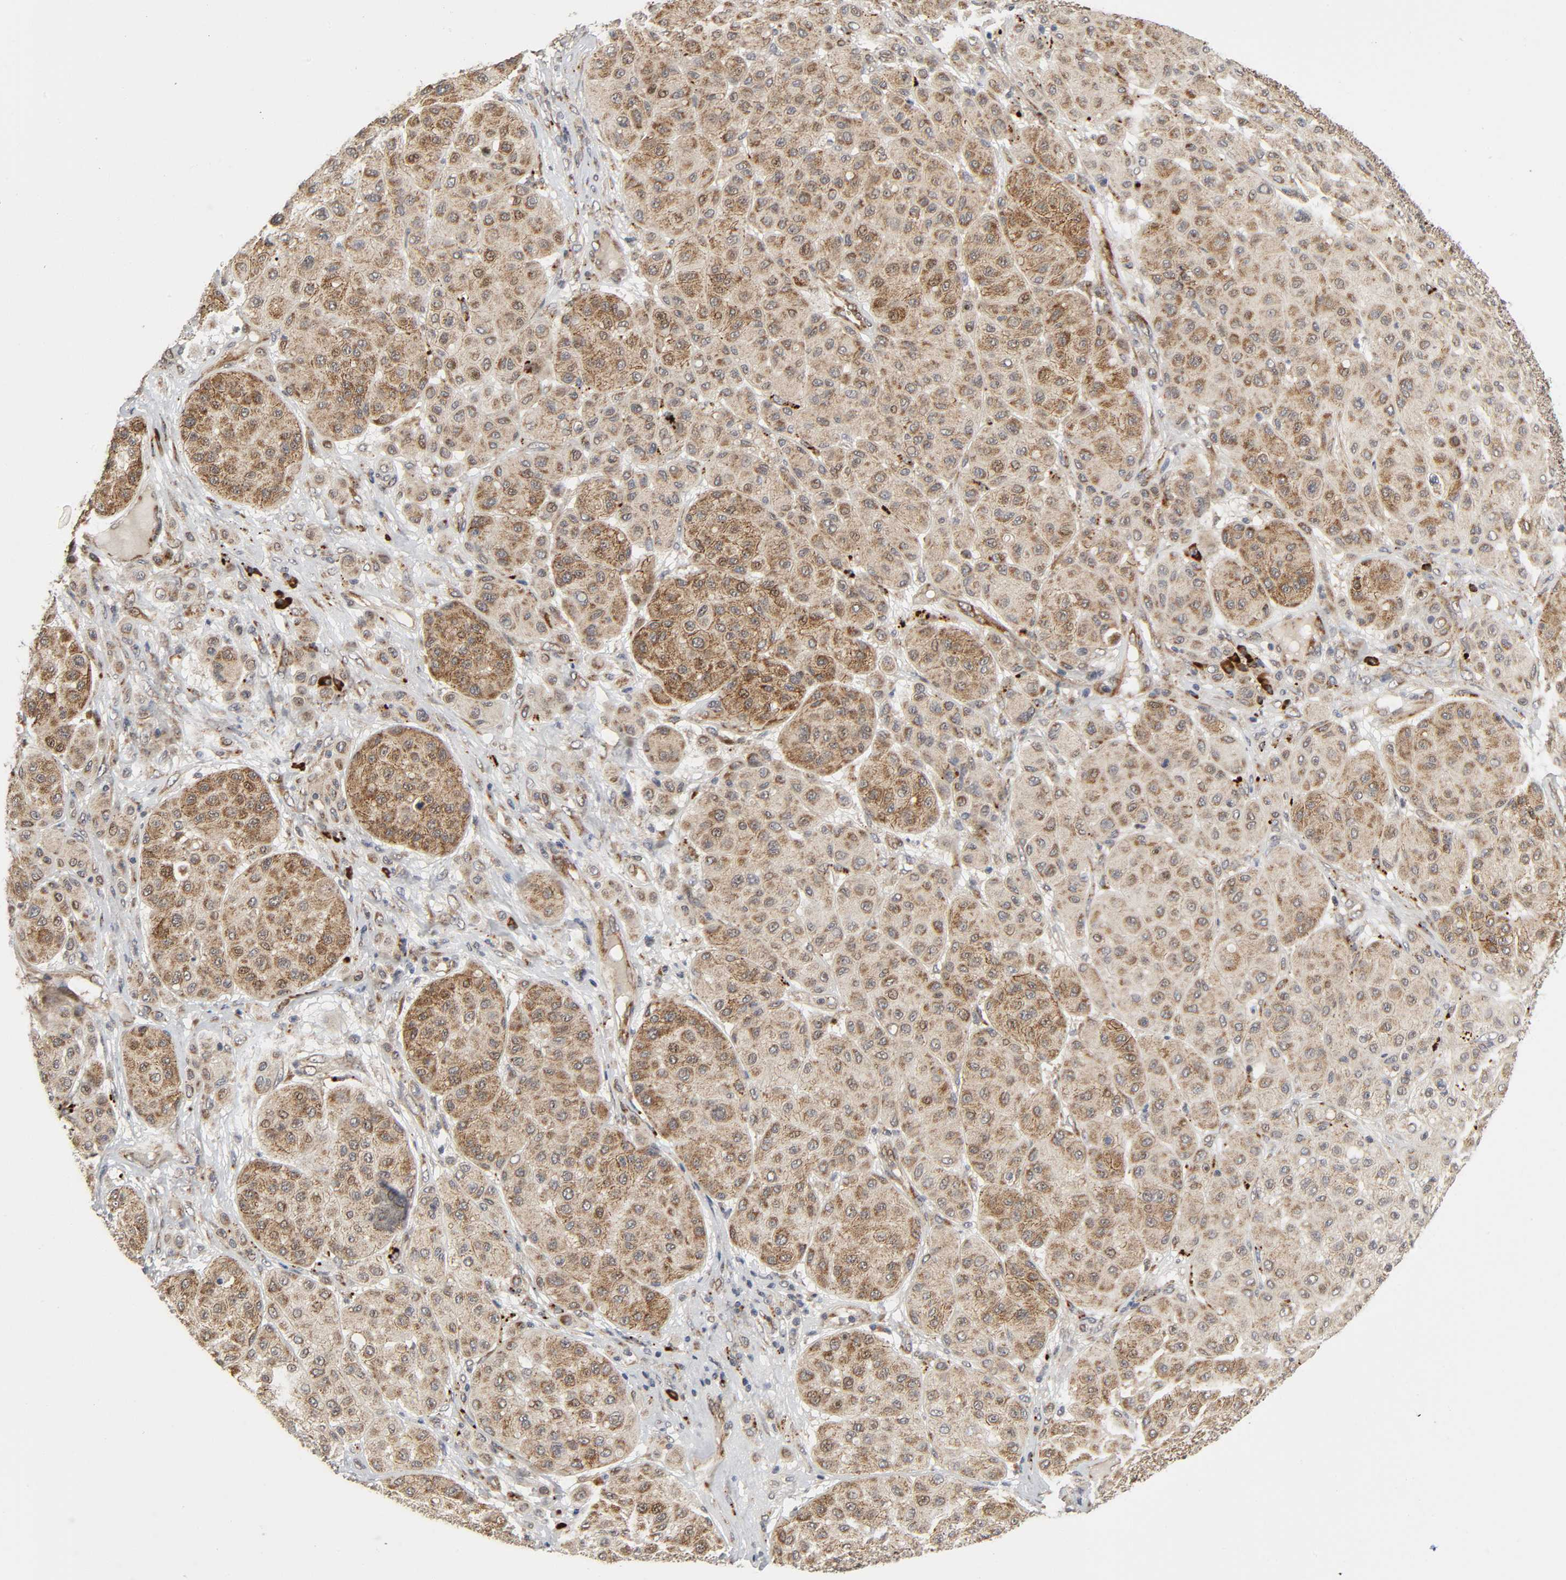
{"staining": {"intensity": "moderate", "quantity": ">75%", "location": "cytoplasmic/membranous"}, "tissue": "melanoma", "cell_type": "Tumor cells", "image_type": "cancer", "snomed": [{"axis": "morphology", "description": "Normal tissue, NOS"}, {"axis": "morphology", "description": "Malignant melanoma, Metastatic site"}, {"axis": "topography", "description": "Skin"}], "caption": "This micrograph reveals IHC staining of human melanoma, with medium moderate cytoplasmic/membranous expression in about >75% of tumor cells.", "gene": "SLC30A9", "patient": {"sex": "male", "age": 41}}